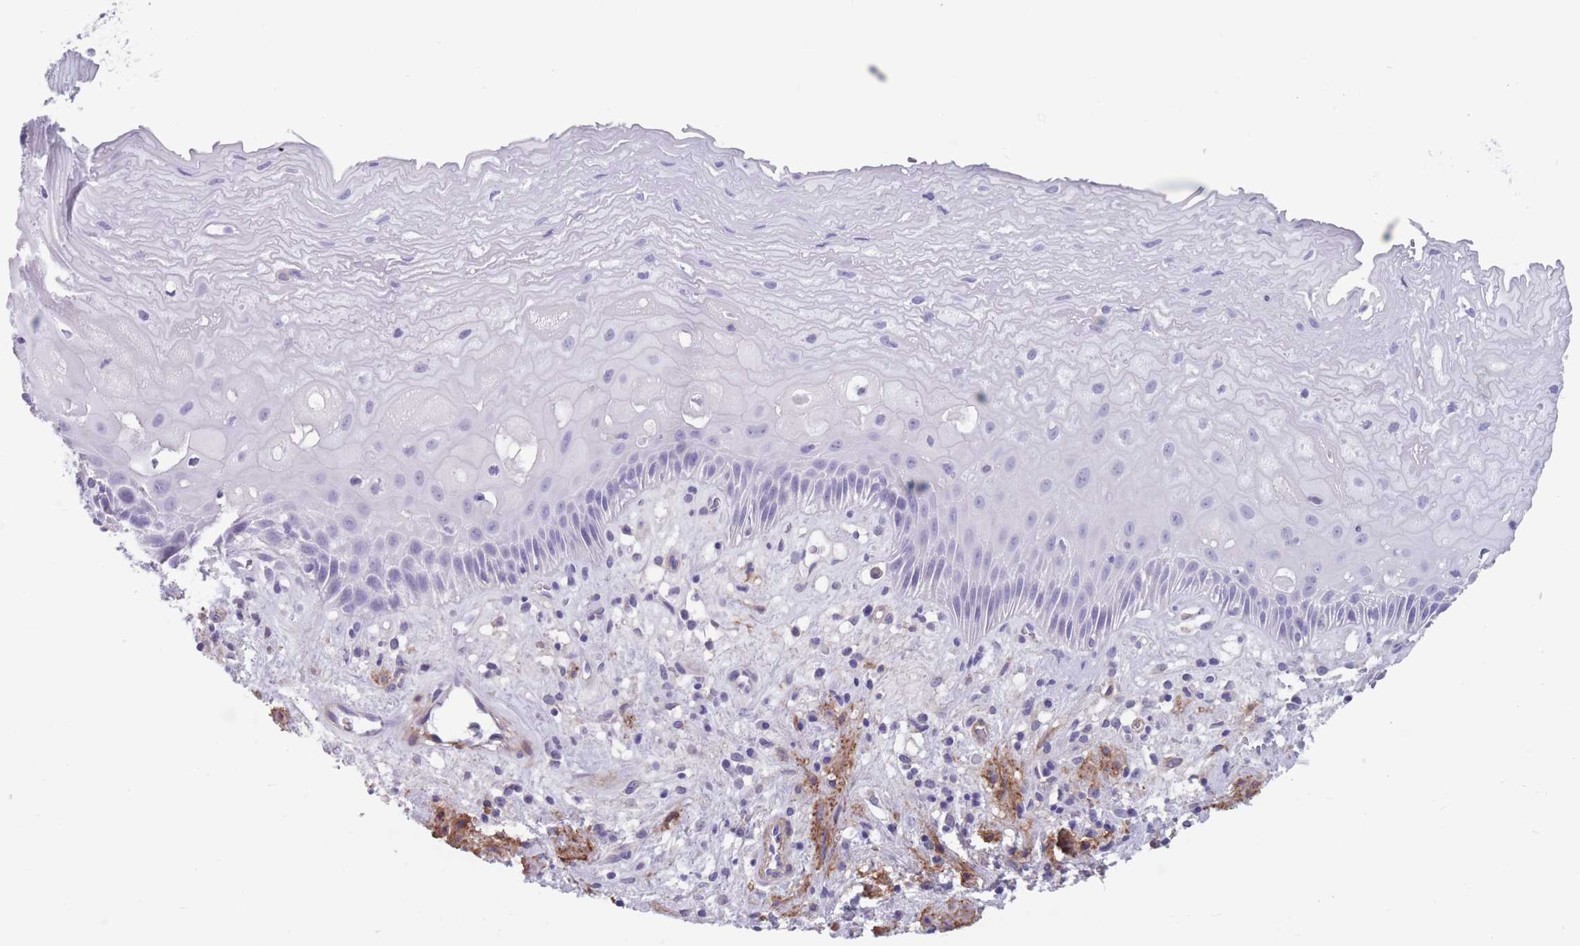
{"staining": {"intensity": "negative", "quantity": "none", "location": "none"}, "tissue": "esophagus", "cell_type": "Squamous epithelial cells", "image_type": "normal", "snomed": [{"axis": "morphology", "description": "Normal tissue, NOS"}, {"axis": "topography", "description": "Esophagus"}], "caption": "This is an immunohistochemistry (IHC) image of normal human esophagus. There is no expression in squamous epithelial cells.", "gene": "DPYD", "patient": {"sex": "male", "age": 60}}